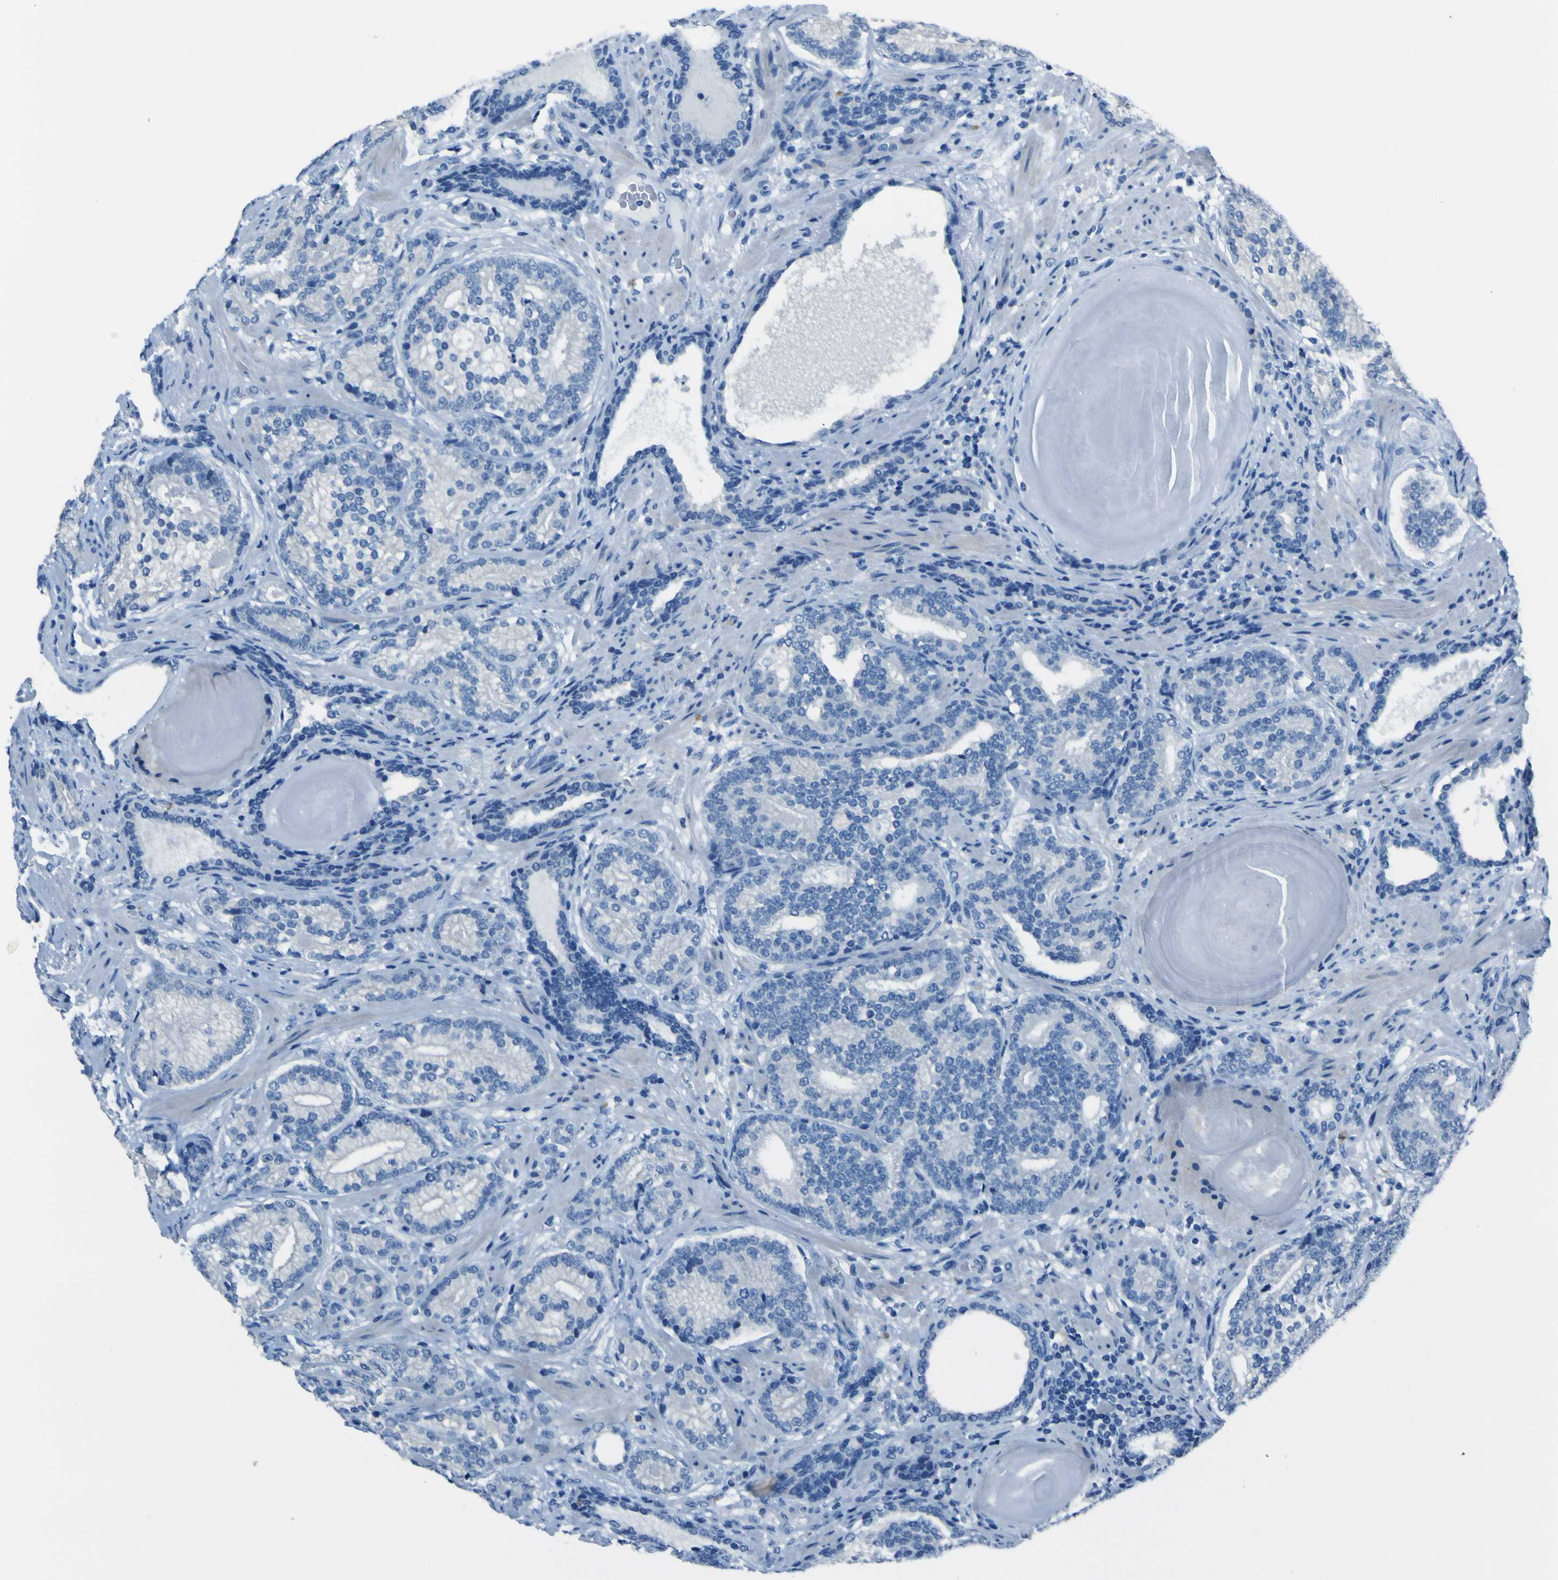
{"staining": {"intensity": "negative", "quantity": "none", "location": "none"}, "tissue": "prostate cancer", "cell_type": "Tumor cells", "image_type": "cancer", "snomed": [{"axis": "morphology", "description": "Adenocarcinoma, High grade"}, {"axis": "topography", "description": "Prostate"}], "caption": "Immunohistochemistry (IHC) of human prostate high-grade adenocarcinoma exhibits no expression in tumor cells.", "gene": "PHKG1", "patient": {"sex": "male", "age": 61}}